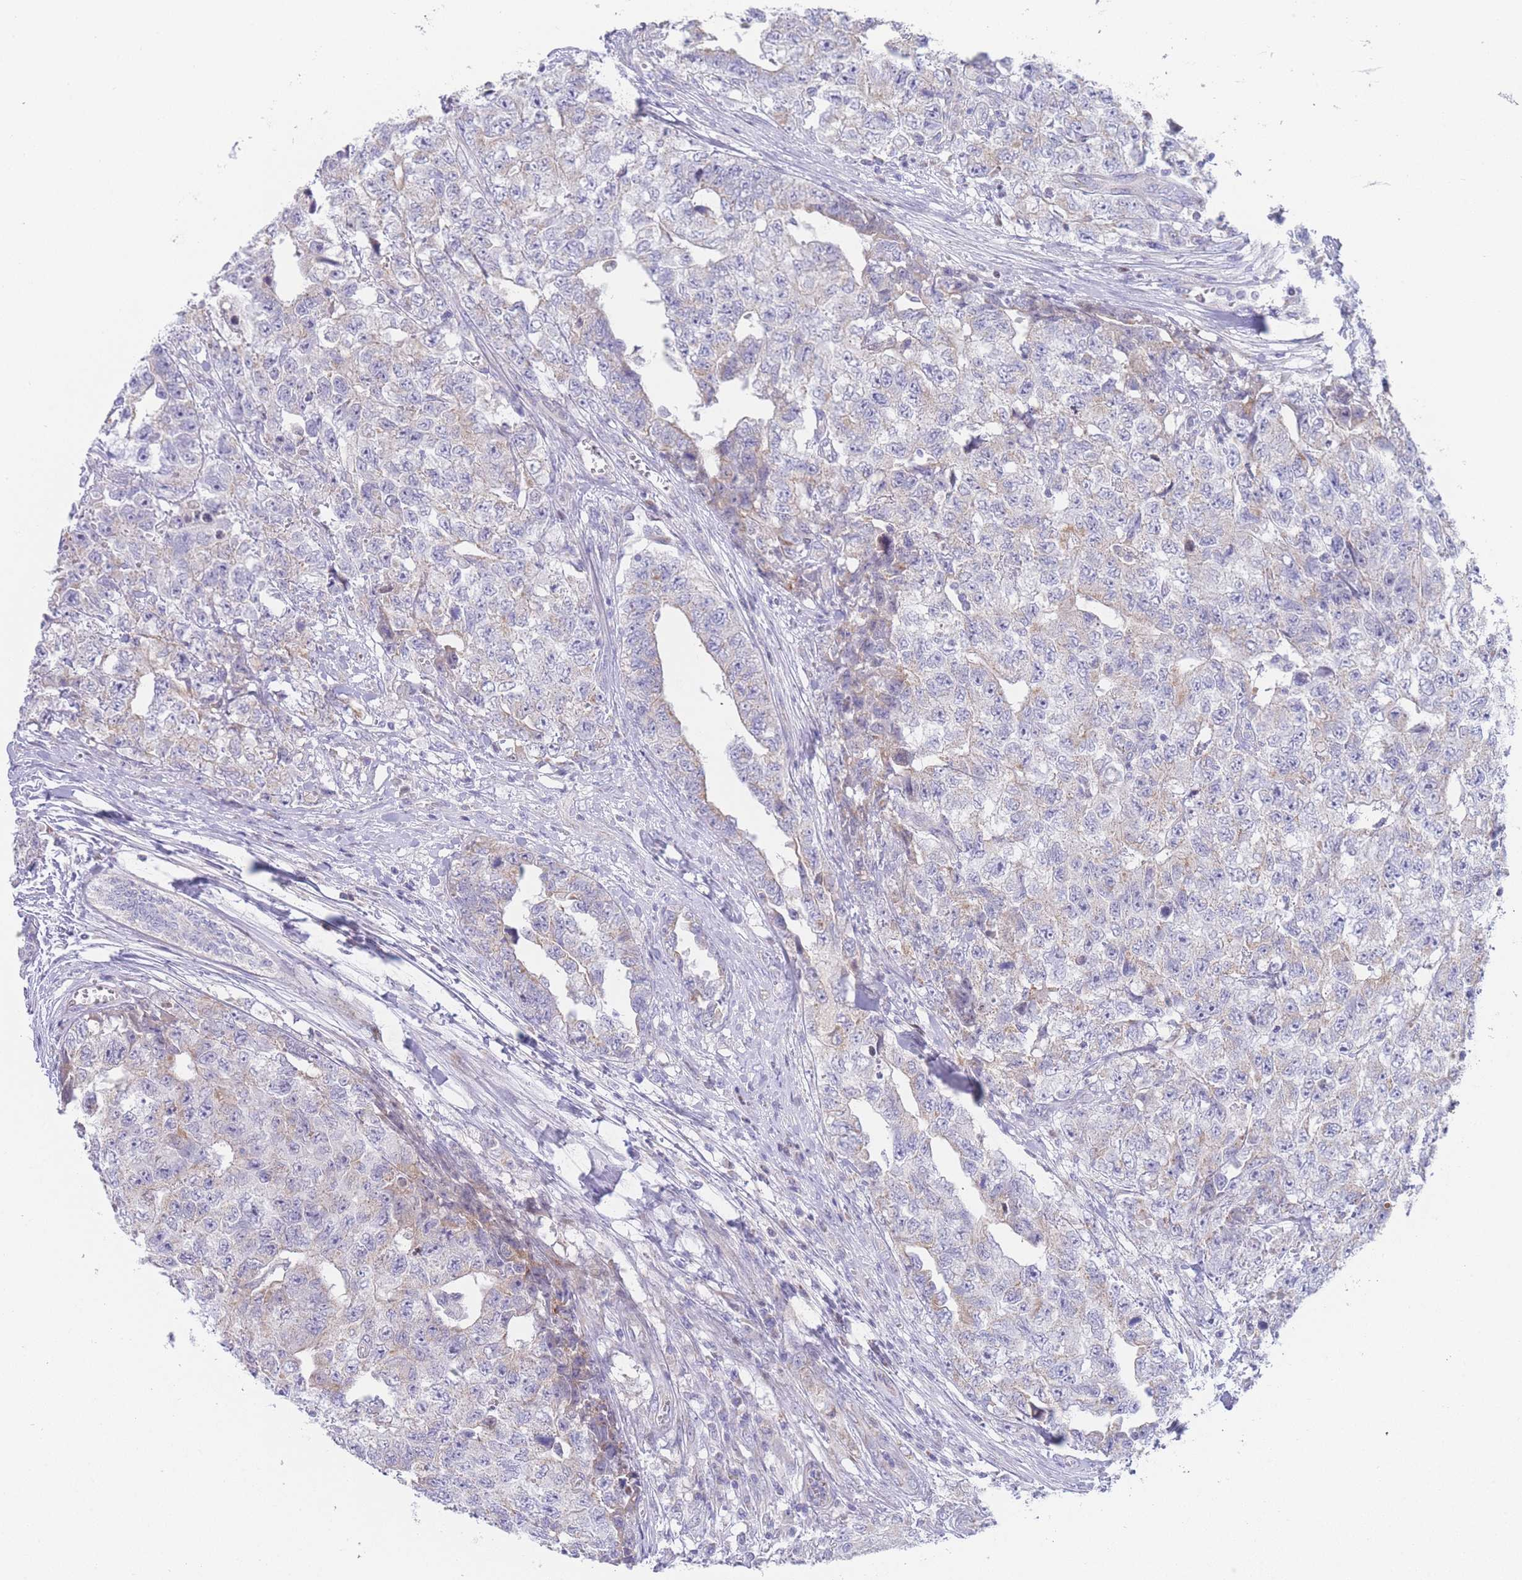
{"staining": {"intensity": "negative", "quantity": "none", "location": "none"}, "tissue": "testis cancer", "cell_type": "Tumor cells", "image_type": "cancer", "snomed": [{"axis": "morphology", "description": "Carcinoma, Embryonal, NOS"}, {"axis": "topography", "description": "Testis"}], "caption": "Testis embryonal carcinoma stained for a protein using IHC shows no expression tumor cells.", "gene": "GPAM", "patient": {"sex": "male", "age": 31}}